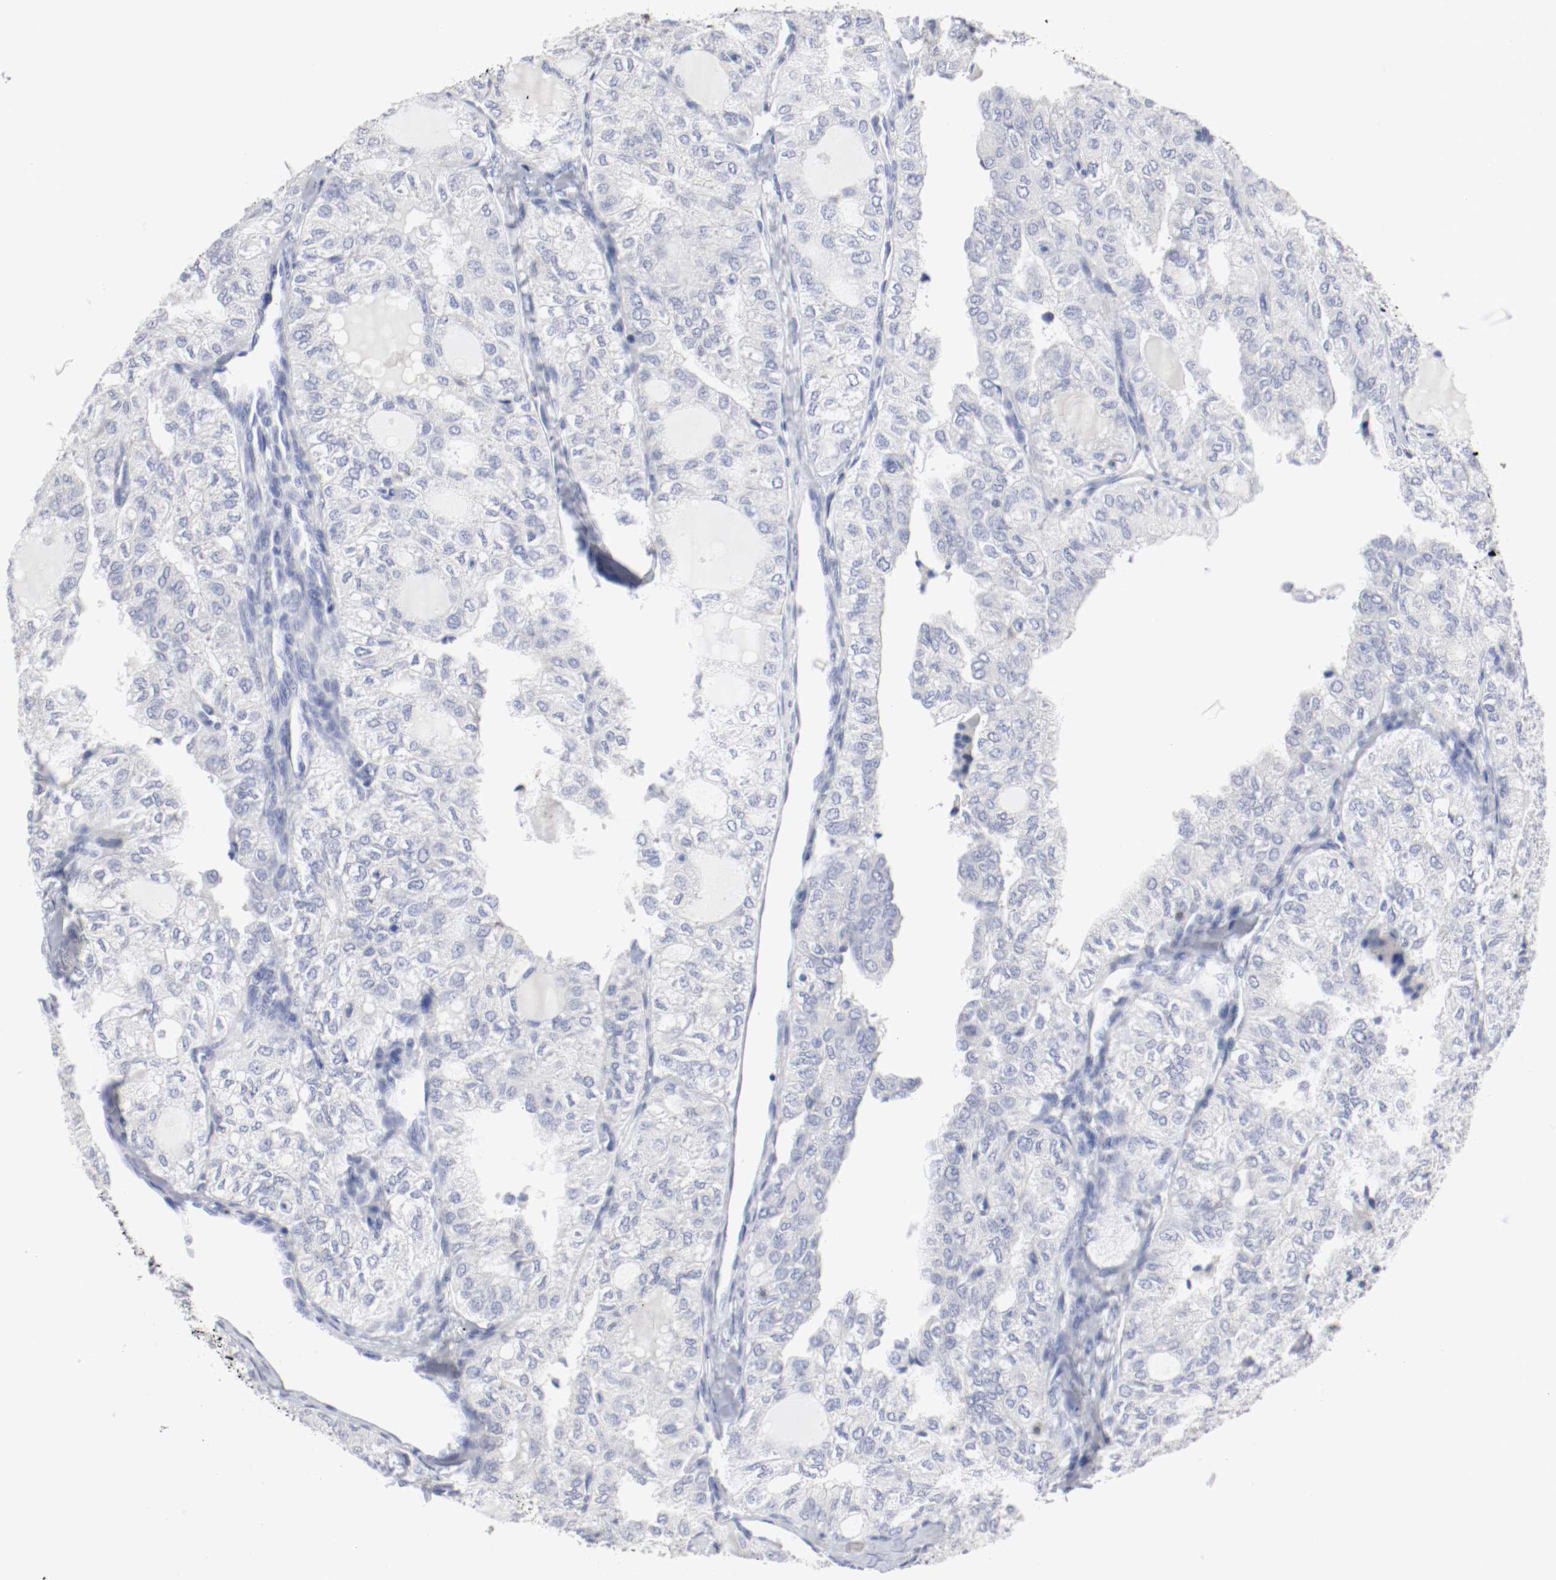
{"staining": {"intensity": "negative", "quantity": "none", "location": "none"}, "tissue": "thyroid cancer", "cell_type": "Tumor cells", "image_type": "cancer", "snomed": [{"axis": "morphology", "description": "Follicular adenoma carcinoma, NOS"}, {"axis": "topography", "description": "Thyroid gland"}], "caption": "IHC of human thyroid cancer (follicular adenoma carcinoma) reveals no staining in tumor cells.", "gene": "ITGAX", "patient": {"sex": "male", "age": 75}}